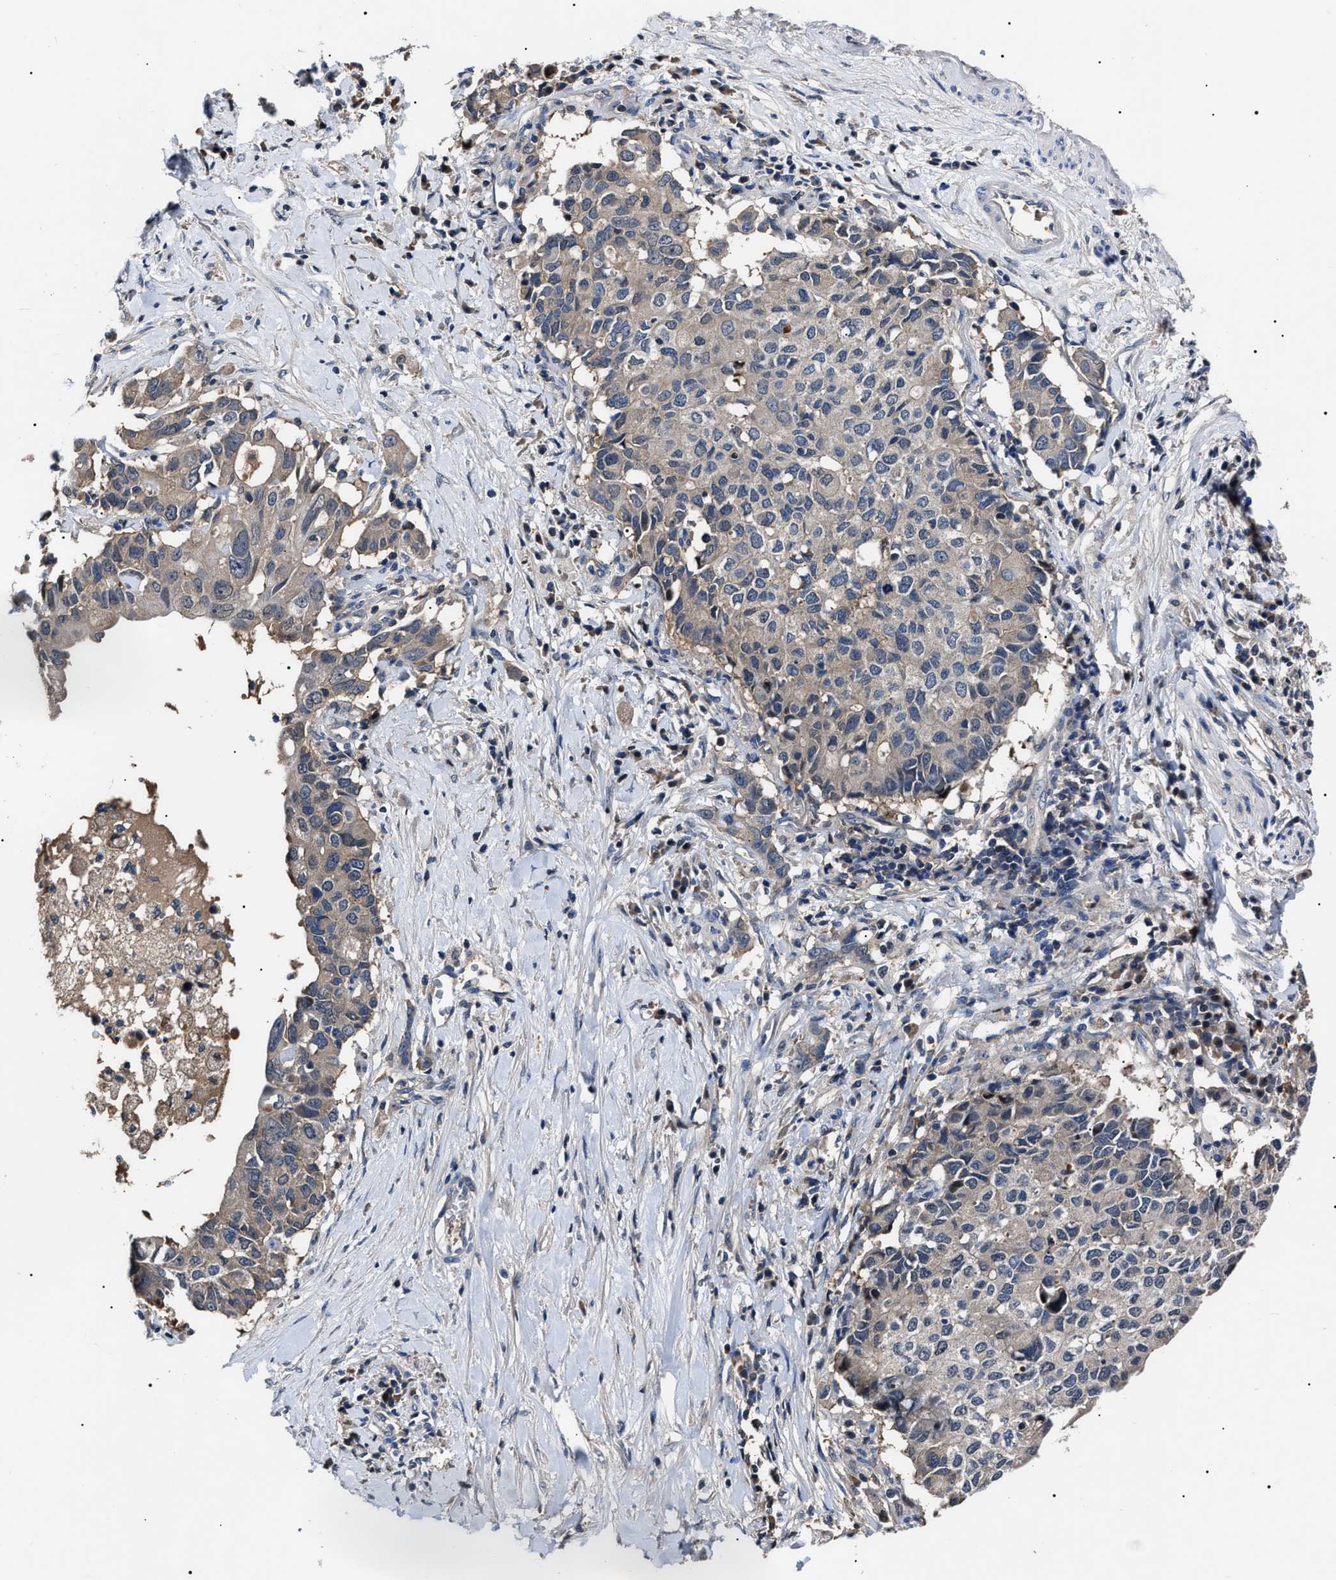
{"staining": {"intensity": "weak", "quantity": "<25%", "location": "cytoplasmic/membranous"}, "tissue": "pancreatic cancer", "cell_type": "Tumor cells", "image_type": "cancer", "snomed": [{"axis": "morphology", "description": "Adenocarcinoma, NOS"}, {"axis": "topography", "description": "Pancreas"}], "caption": "Protein analysis of pancreatic adenocarcinoma reveals no significant expression in tumor cells. (DAB (3,3'-diaminobenzidine) immunohistochemistry, high magnification).", "gene": "IFT81", "patient": {"sex": "female", "age": 56}}